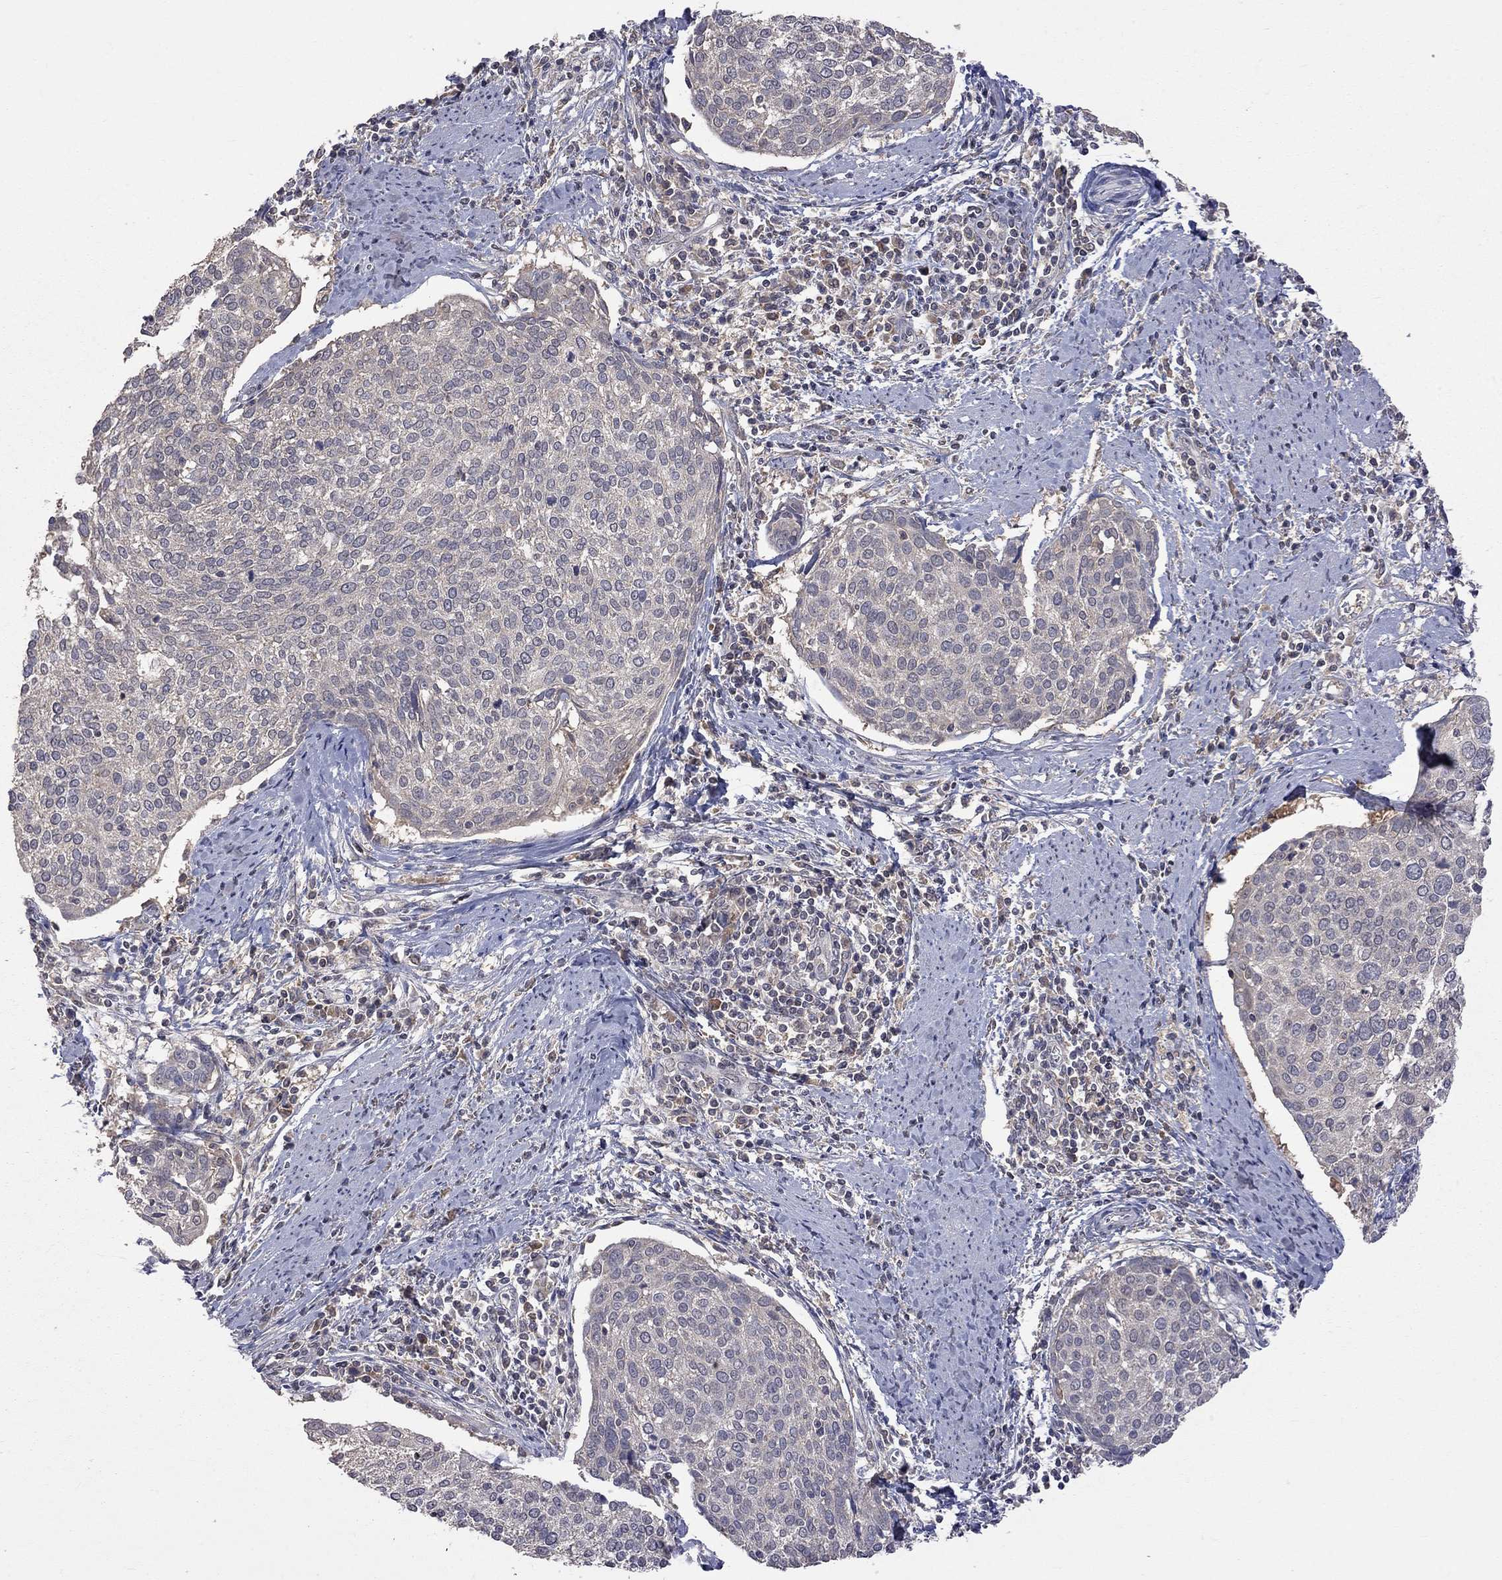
{"staining": {"intensity": "negative", "quantity": "none", "location": "none"}, "tissue": "cervical cancer", "cell_type": "Tumor cells", "image_type": "cancer", "snomed": [{"axis": "morphology", "description": "Squamous cell carcinoma, NOS"}, {"axis": "topography", "description": "Cervix"}], "caption": "Immunohistochemistry (IHC) histopathology image of neoplastic tissue: squamous cell carcinoma (cervical) stained with DAB (3,3'-diaminobenzidine) demonstrates no significant protein positivity in tumor cells.", "gene": "HTR6", "patient": {"sex": "female", "age": 39}}